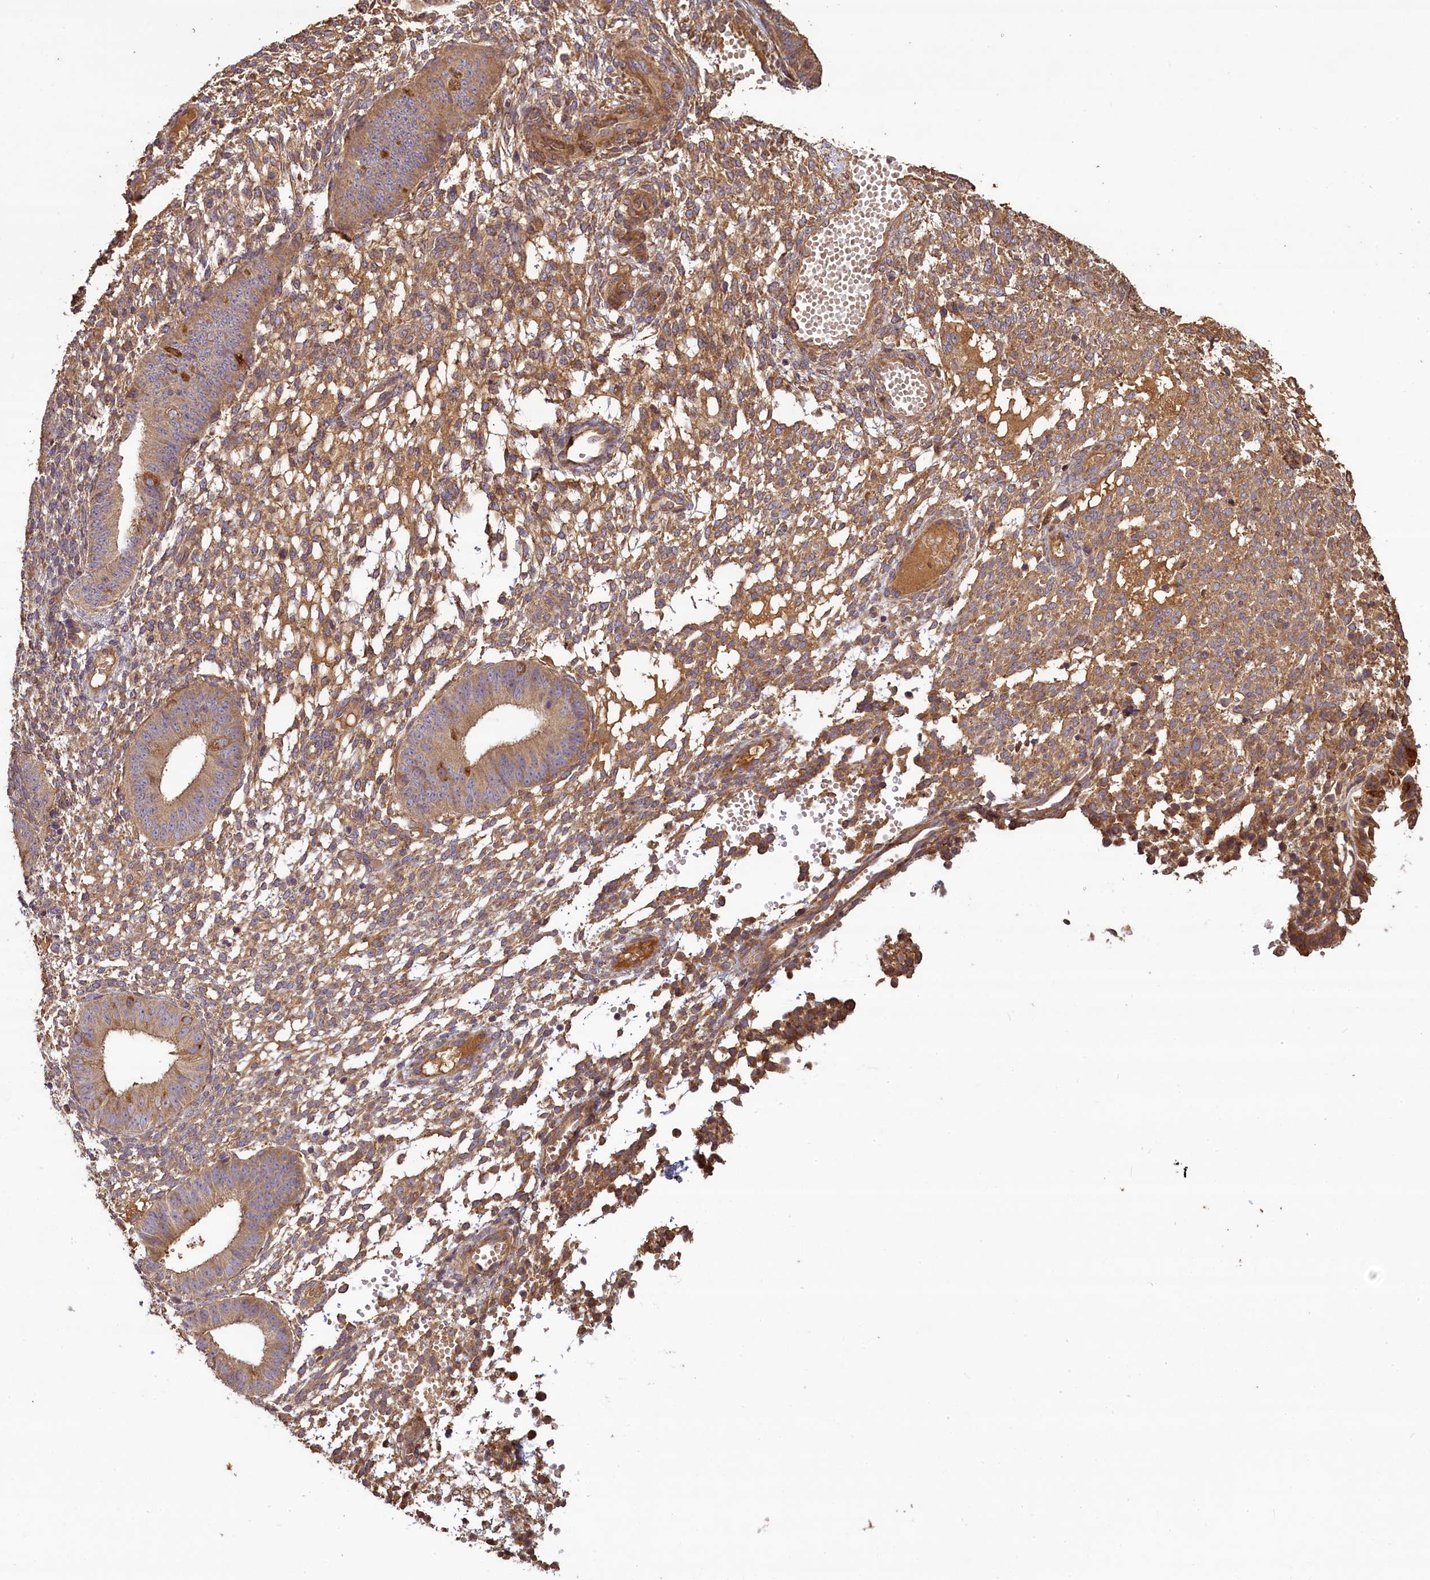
{"staining": {"intensity": "moderate", "quantity": ">75%", "location": "cytoplasmic/membranous"}, "tissue": "endometrium", "cell_type": "Cells in endometrial stroma", "image_type": "normal", "snomed": [{"axis": "morphology", "description": "Normal tissue, NOS"}, {"axis": "topography", "description": "Endometrium"}], "caption": "Immunohistochemical staining of unremarkable human endometrium displays >75% levels of moderate cytoplasmic/membranous protein staining in approximately >75% of cells in endometrial stroma.", "gene": "NUDT6", "patient": {"sex": "female", "age": 49}}